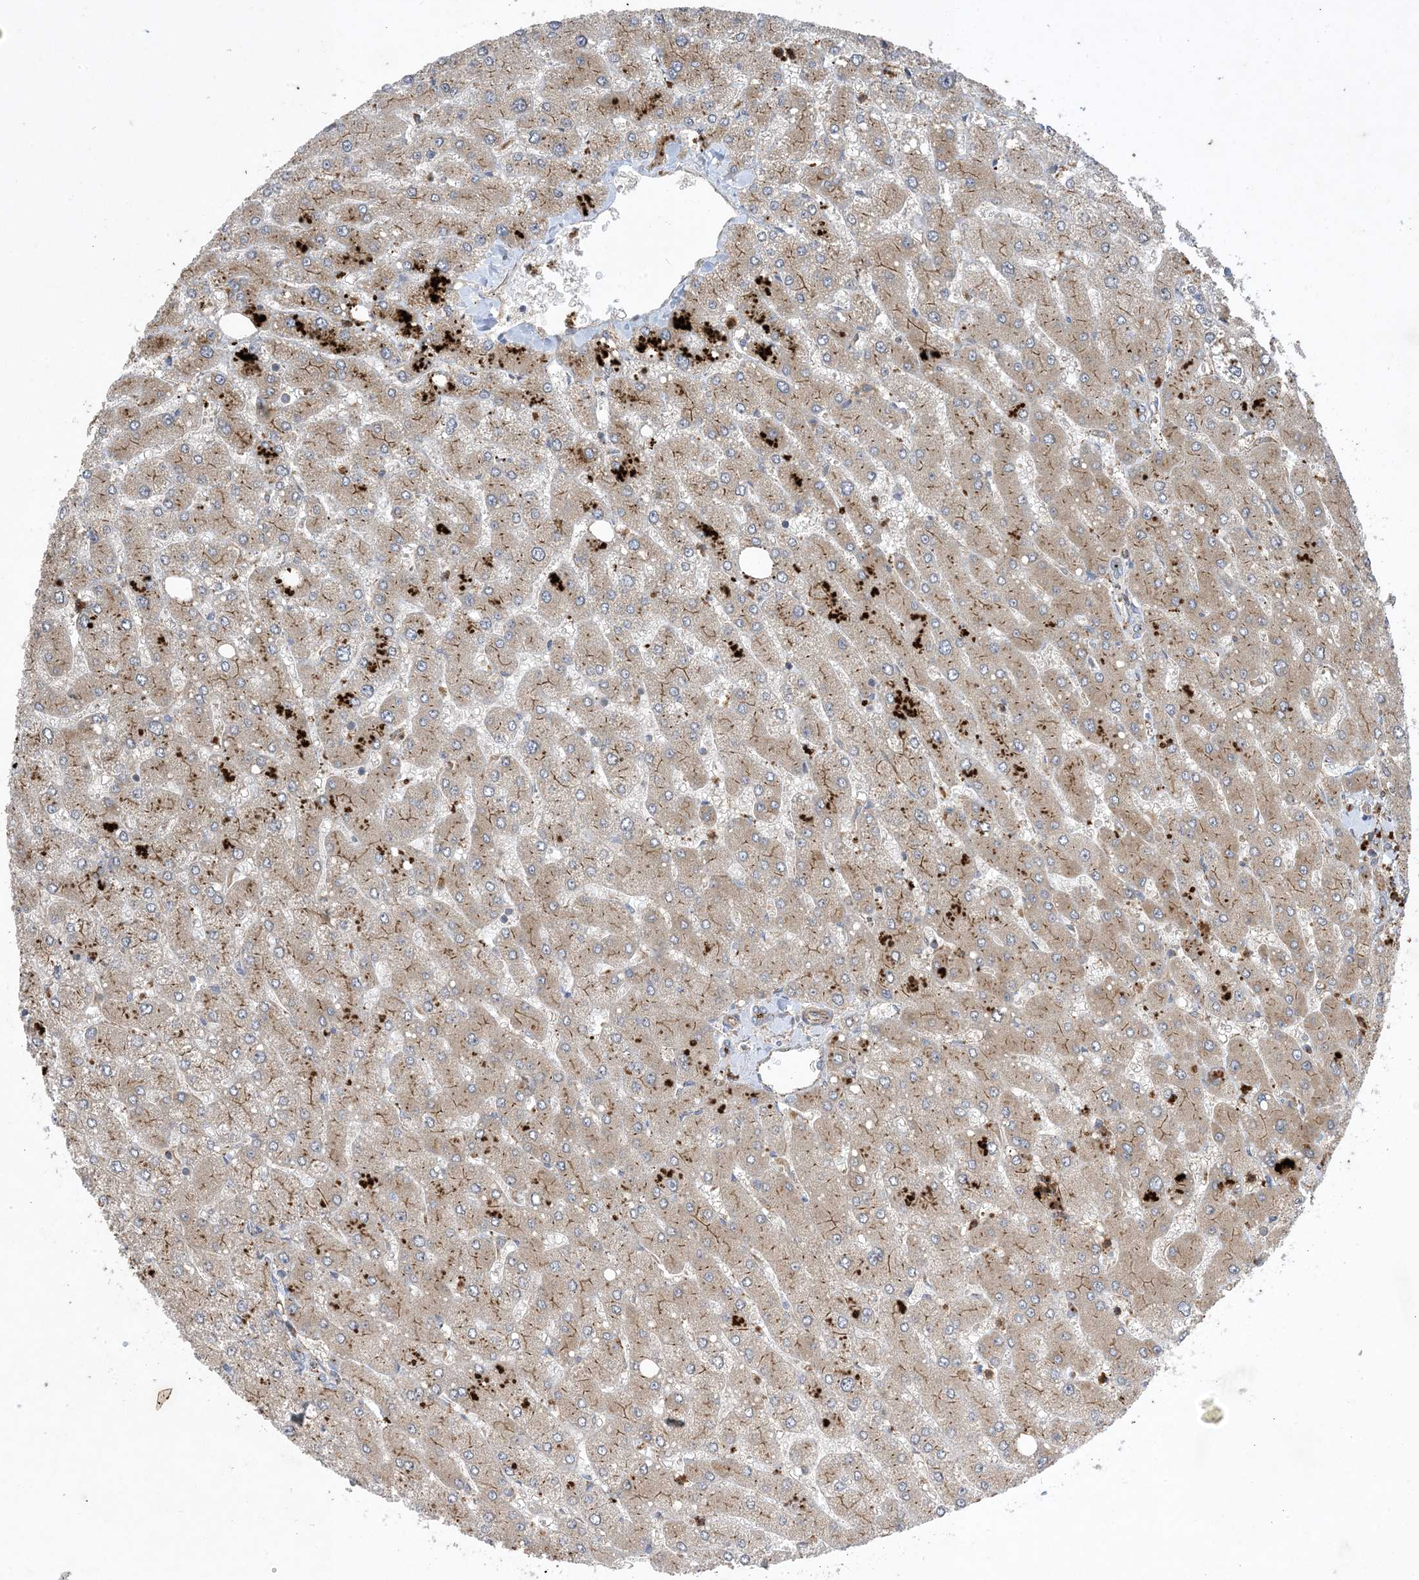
{"staining": {"intensity": "moderate", "quantity": "<25%", "location": "cytoplasmic/membranous"}, "tissue": "liver", "cell_type": "Cholangiocytes", "image_type": "normal", "snomed": [{"axis": "morphology", "description": "Normal tissue, NOS"}, {"axis": "topography", "description": "Liver"}], "caption": "Brown immunohistochemical staining in normal liver demonstrates moderate cytoplasmic/membranous expression in about <25% of cholangiocytes.", "gene": "OTOP1", "patient": {"sex": "male", "age": 55}}